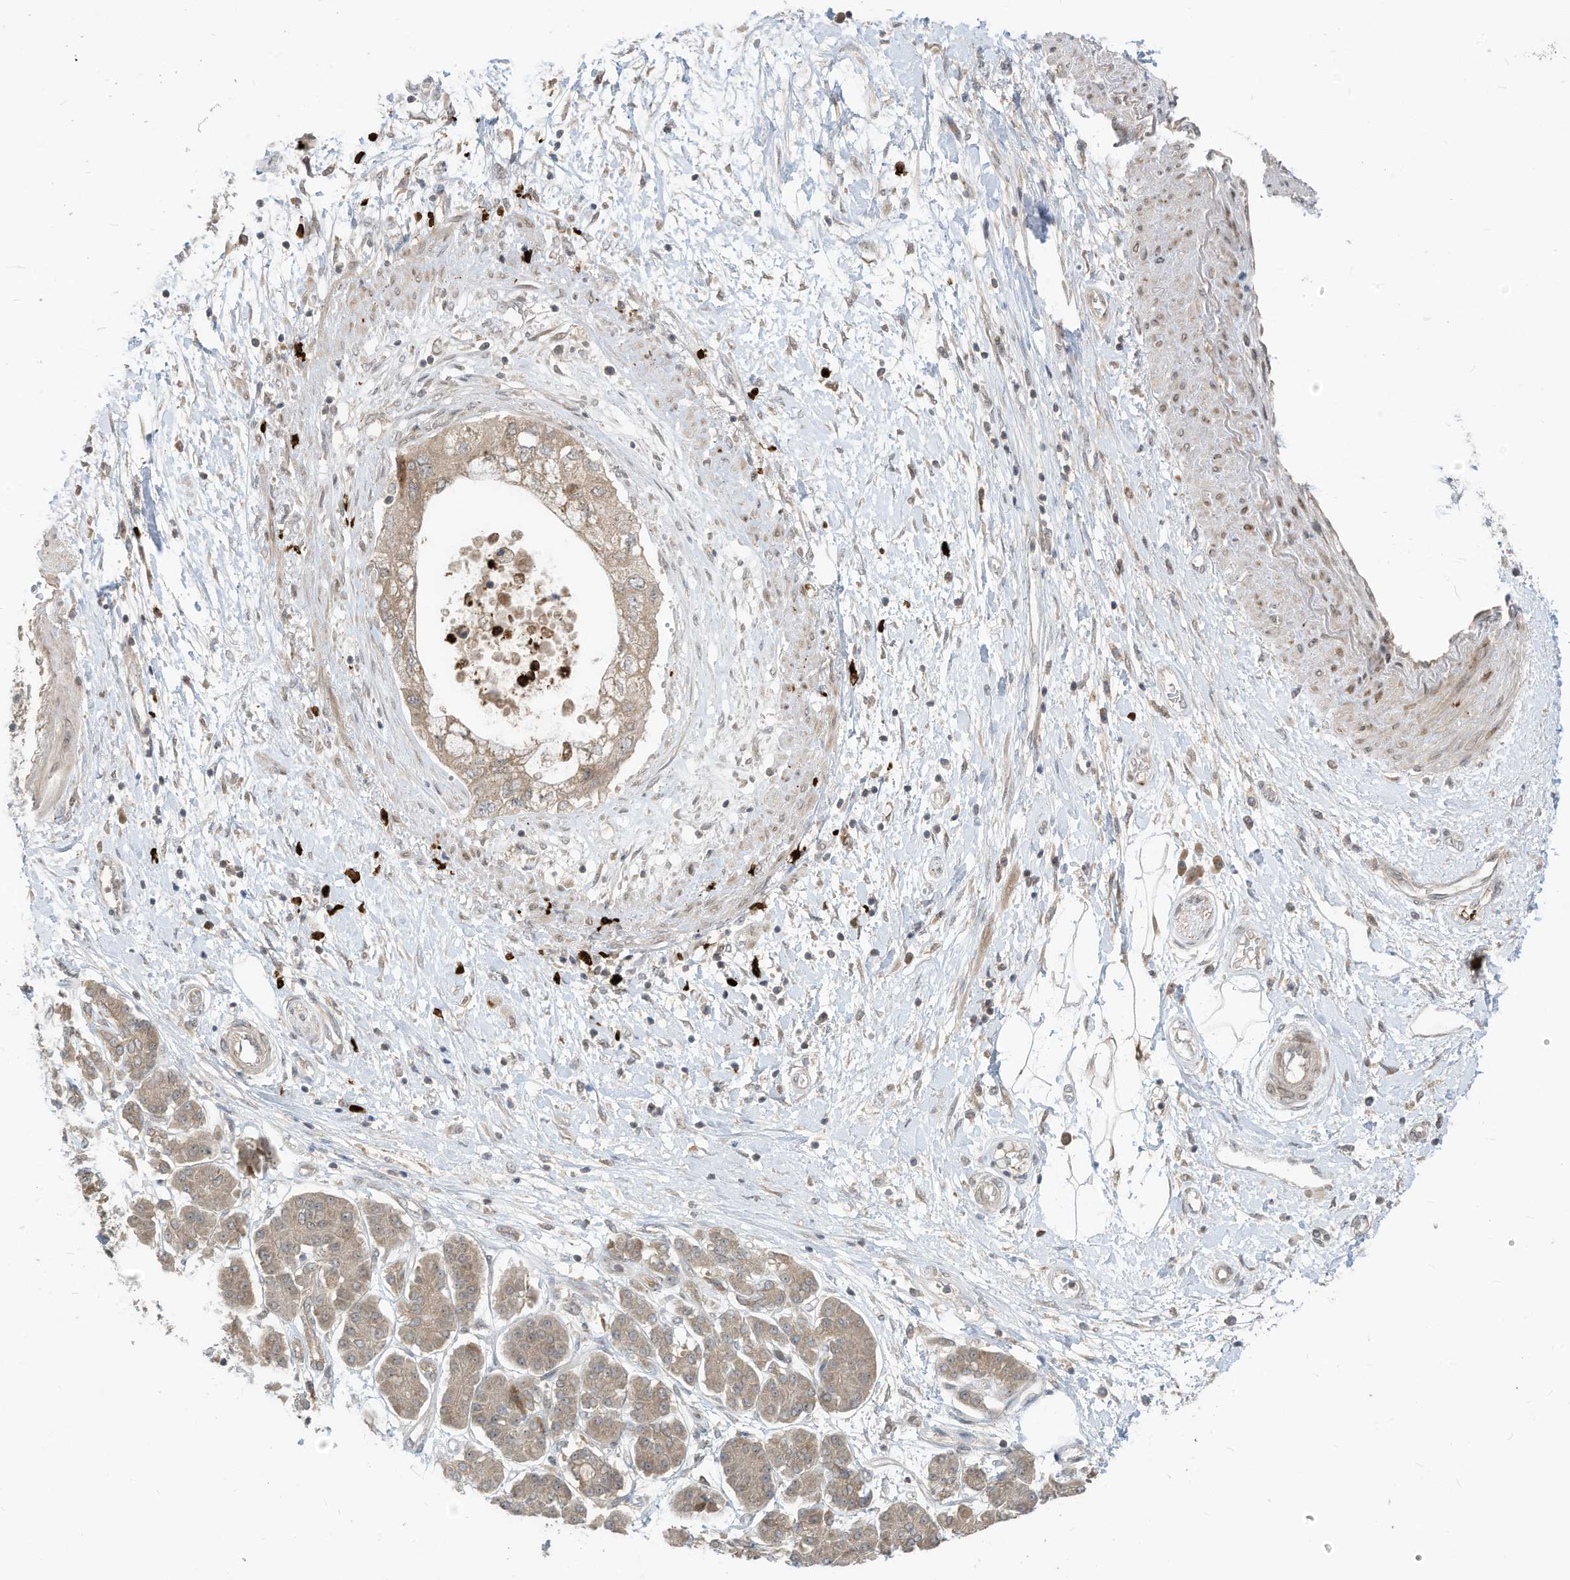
{"staining": {"intensity": "weak", "quantity": ">75%", "location": "cytoplasmic/membranous"}, "tissue": "pancreatic cancer", "cell_type": "Tumor cells", "image_type": "cancer", "snomed": [{"axis": "morphology", "description": "Adenocarcinoma, NOS"}, {"axis": "topography", "description": "Pancreas"}], "caption": "A high-resolution micrograph shows immunohistochemistry staining of pancreatic adenocarcinoma, which reveals weak cytoplasmic/membranous staining in about >75% of tumor cells. Nuclei are stained in blue.", "gene": "CNKSR1", "patient": {"sex": "female", "age": 73}}